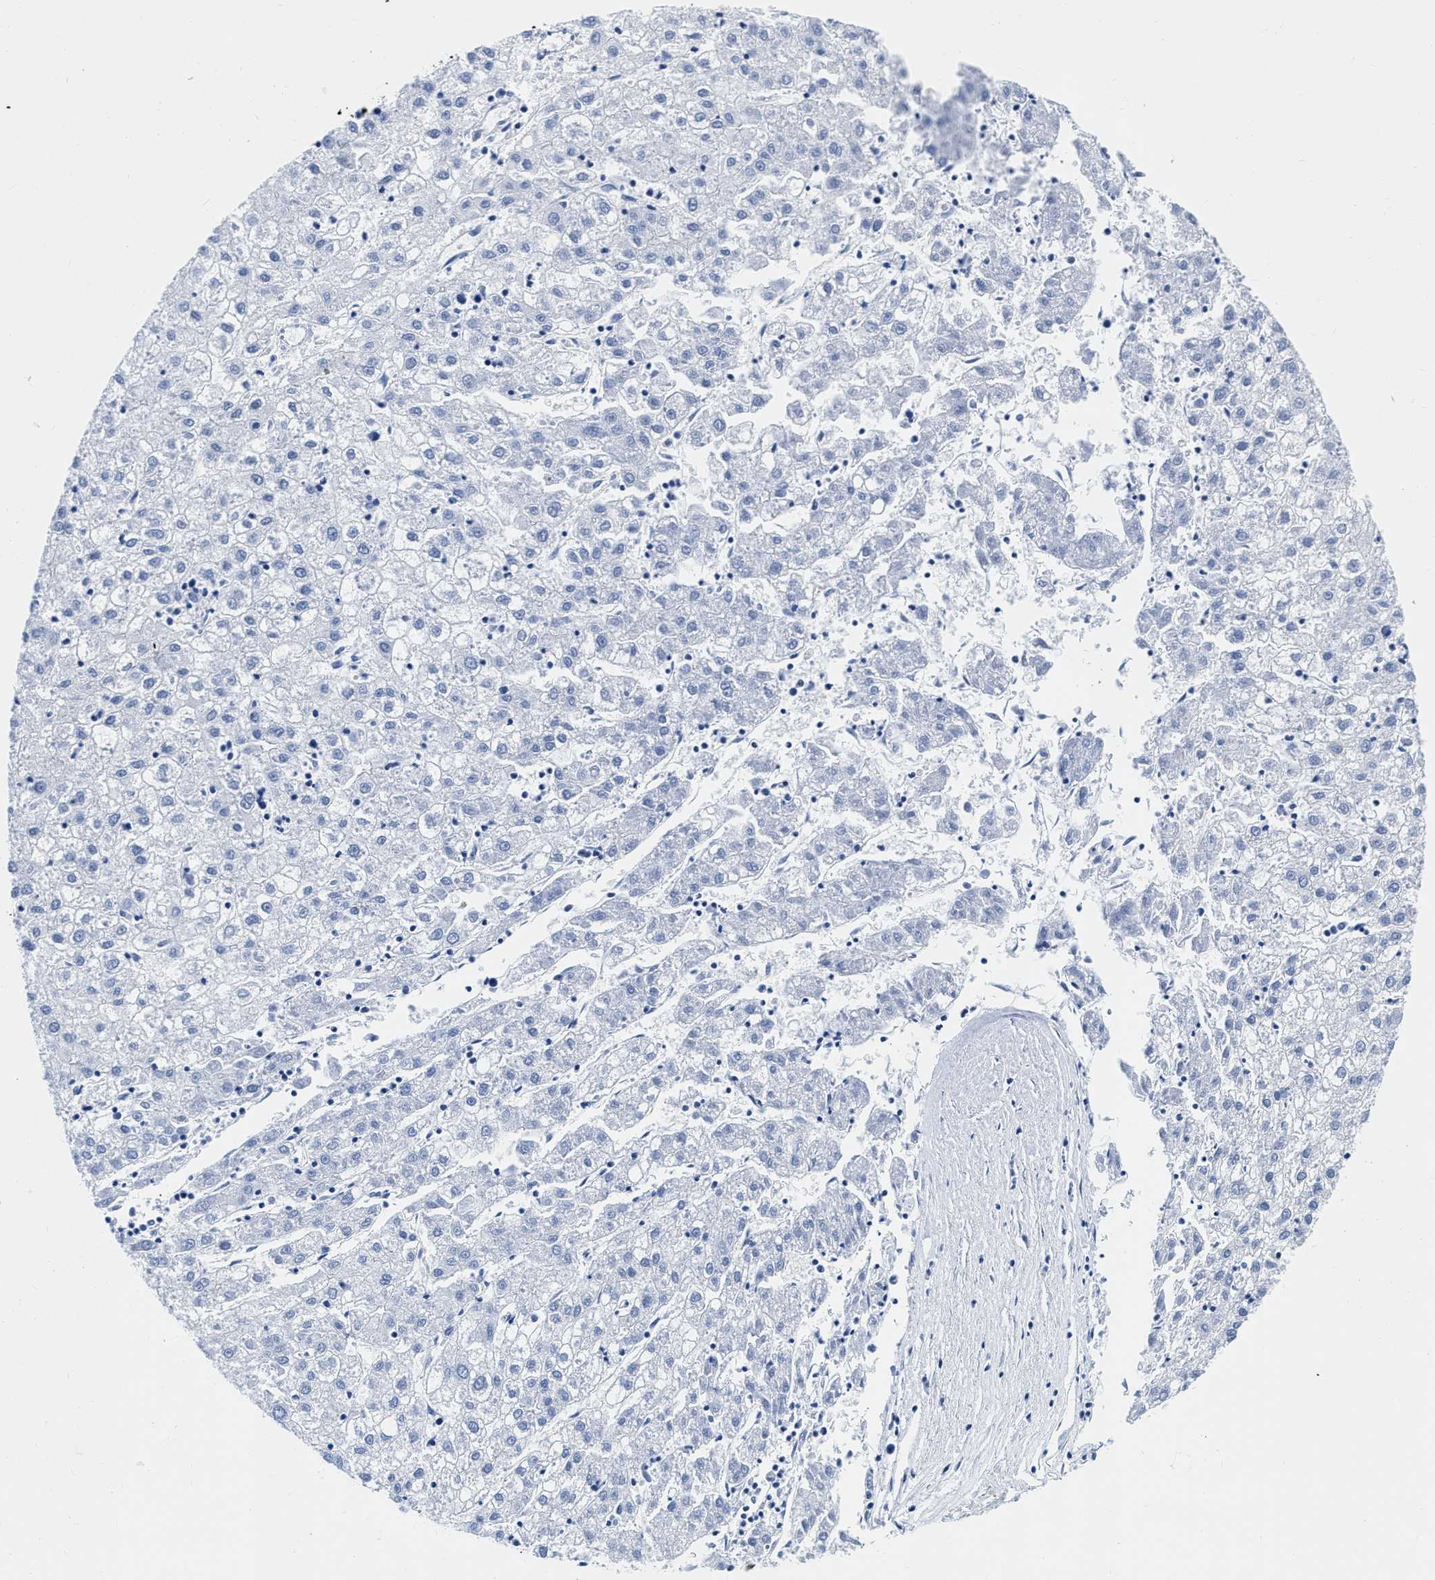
{"staining": {"intensity": "negative", "quantity": "none", "location": "none"}, "tissue": "liver cancer", "cell_type": "Tumor cells", "image_type": "cancer", "snomed": [{"axis": "morphology", "description": "Carcinoma, Hepatocellular, NOS"}, {"axis": "topography", "description": "Liver"}], "caption": "Tumor cells are negative for protein expression in human hepatocellular carcinoma (liver).", "gene": "TVP23B", "patient": {"sex": "male", "age": 72}}